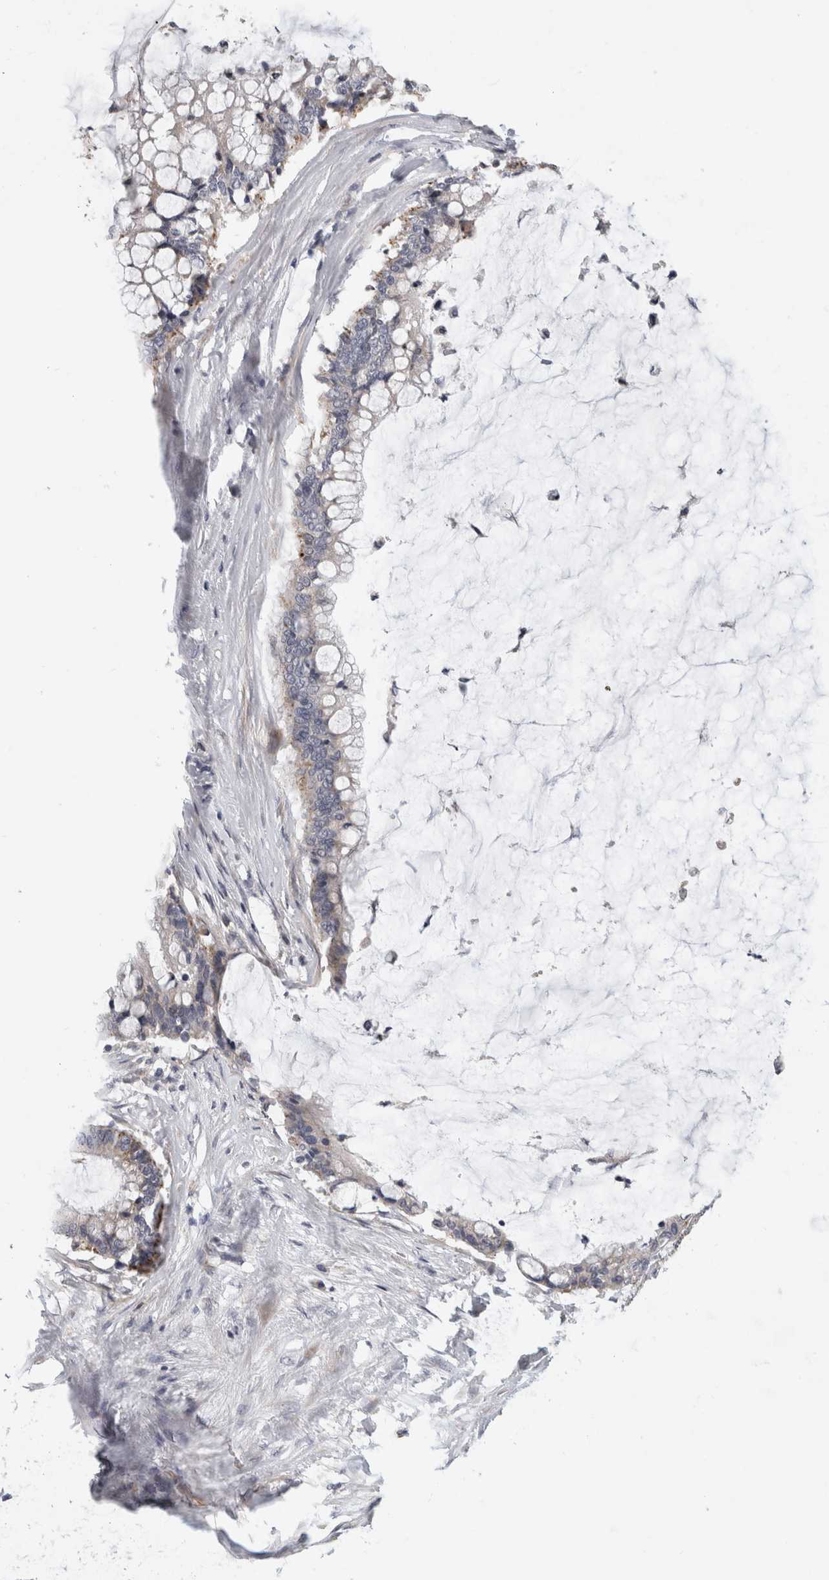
{"staining": {"intensity": "negative", "quantity": "none", "location": "none"}, "tissue": "pancreatic cancer", "cell_type": "Tumor cells", "image_type": "cancer", "snomed": [{"axis": "morphology", "description": "Adenocarcinoma, NOS"}, {"axis": "topography", "description": "Pancreas"}], "caption": "IHC of adenocarcinoma (pancreatic) displays no staining in tumor cells.", "gene": "MGAT1", "patient": {"sex": "male", "age": 41}}